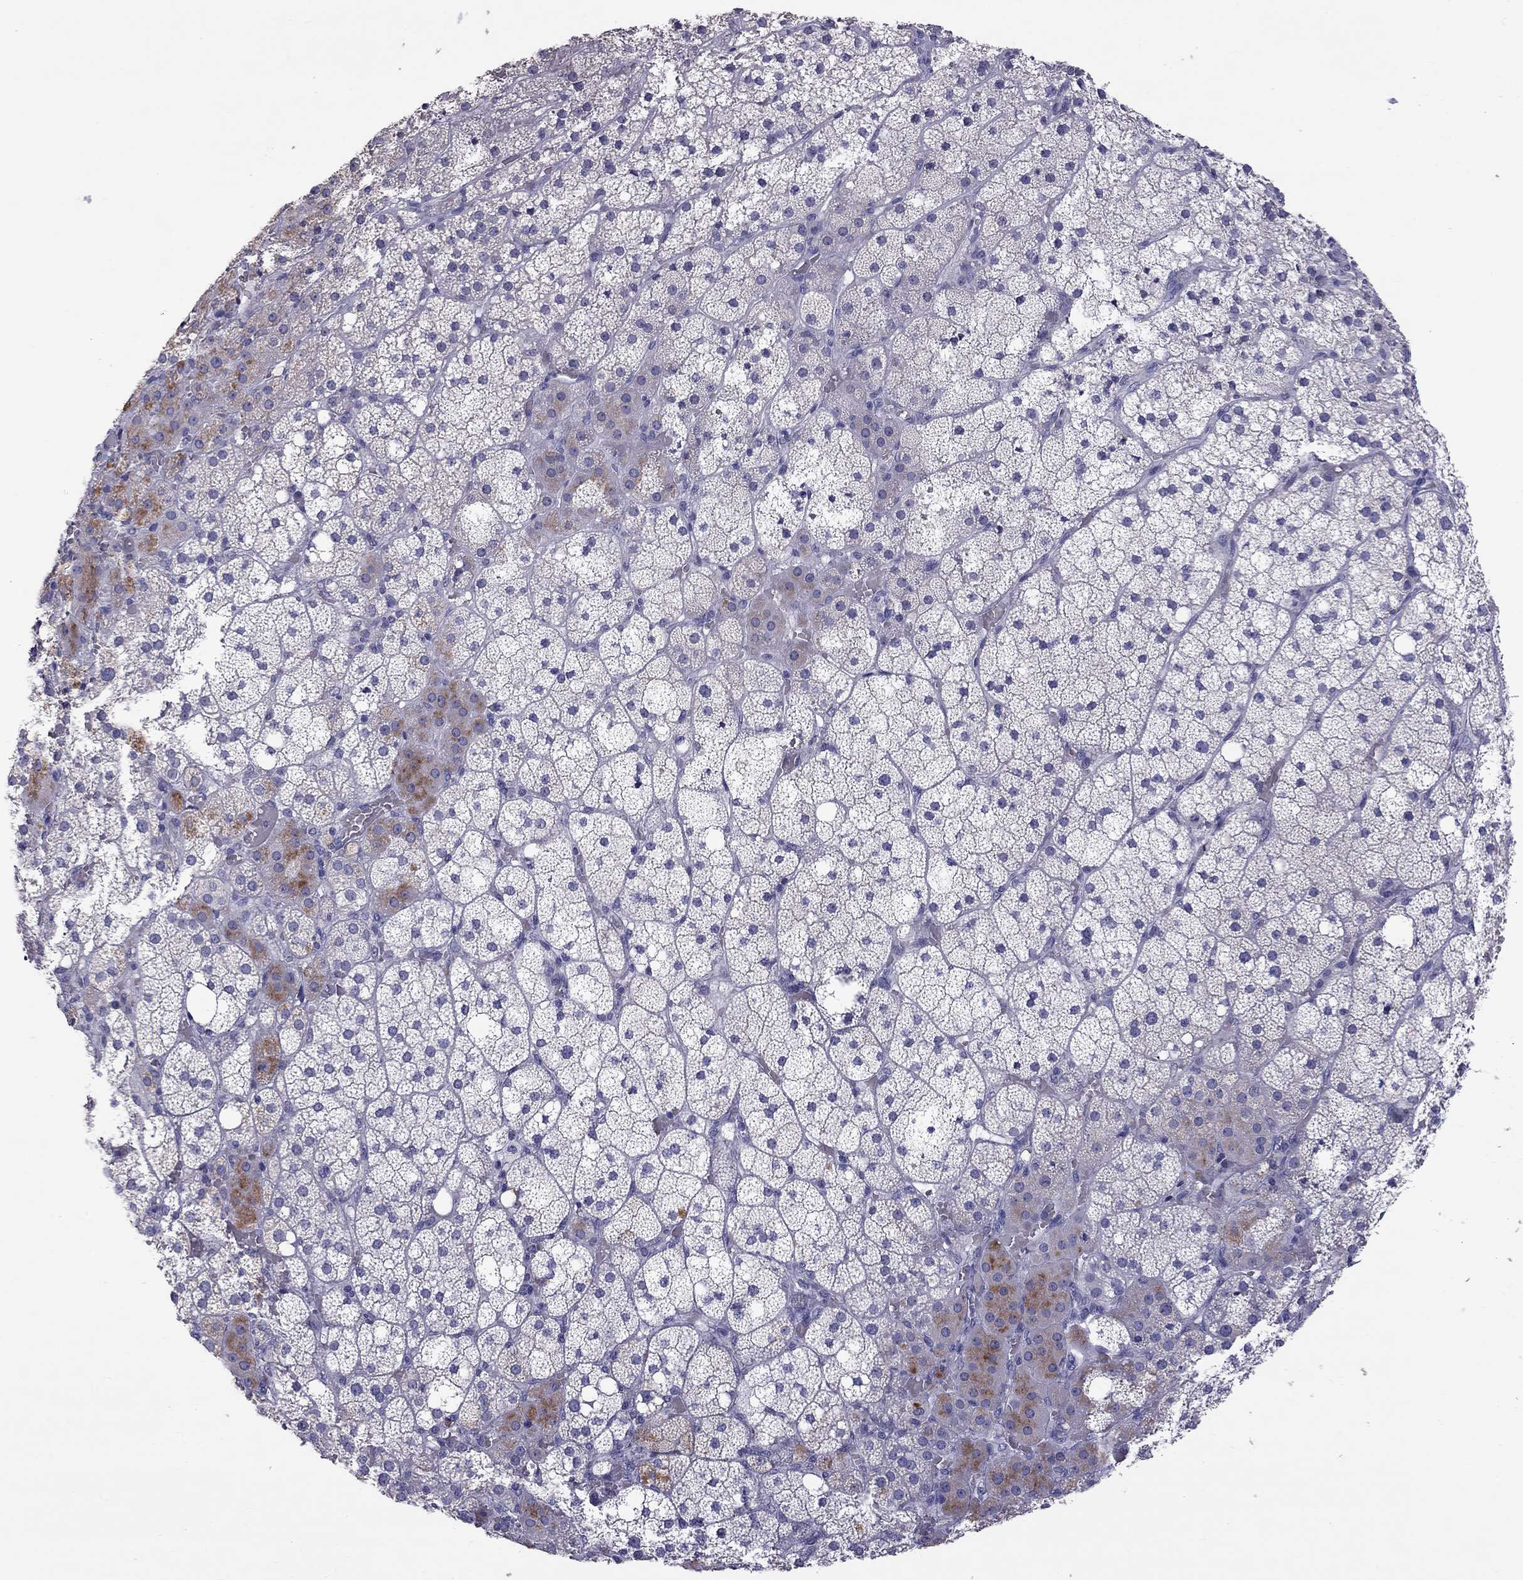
{"staining": {"intensity": "moderate", "quantity": "<25%", "location": "cytoplasmic/membranous"}, "tissue": "adrenal gland", "cell_type": "Glandular cells", "image_type": "normal", "snomed": [{"axis": "morphology", "description": "Normal tissue, NOS"}, {"axis": "topography", "description": "Adrenal gland"}], "caption": "An immunohistochemistry histopathology image of unremarkable tissue is shown. Protein staining in brown shows moderate cytoplasmic/membranous positivity in adrenal gland within glandular cells.", "gene": "CFAP91", "patient": {"sex": "male", "age": 53}}